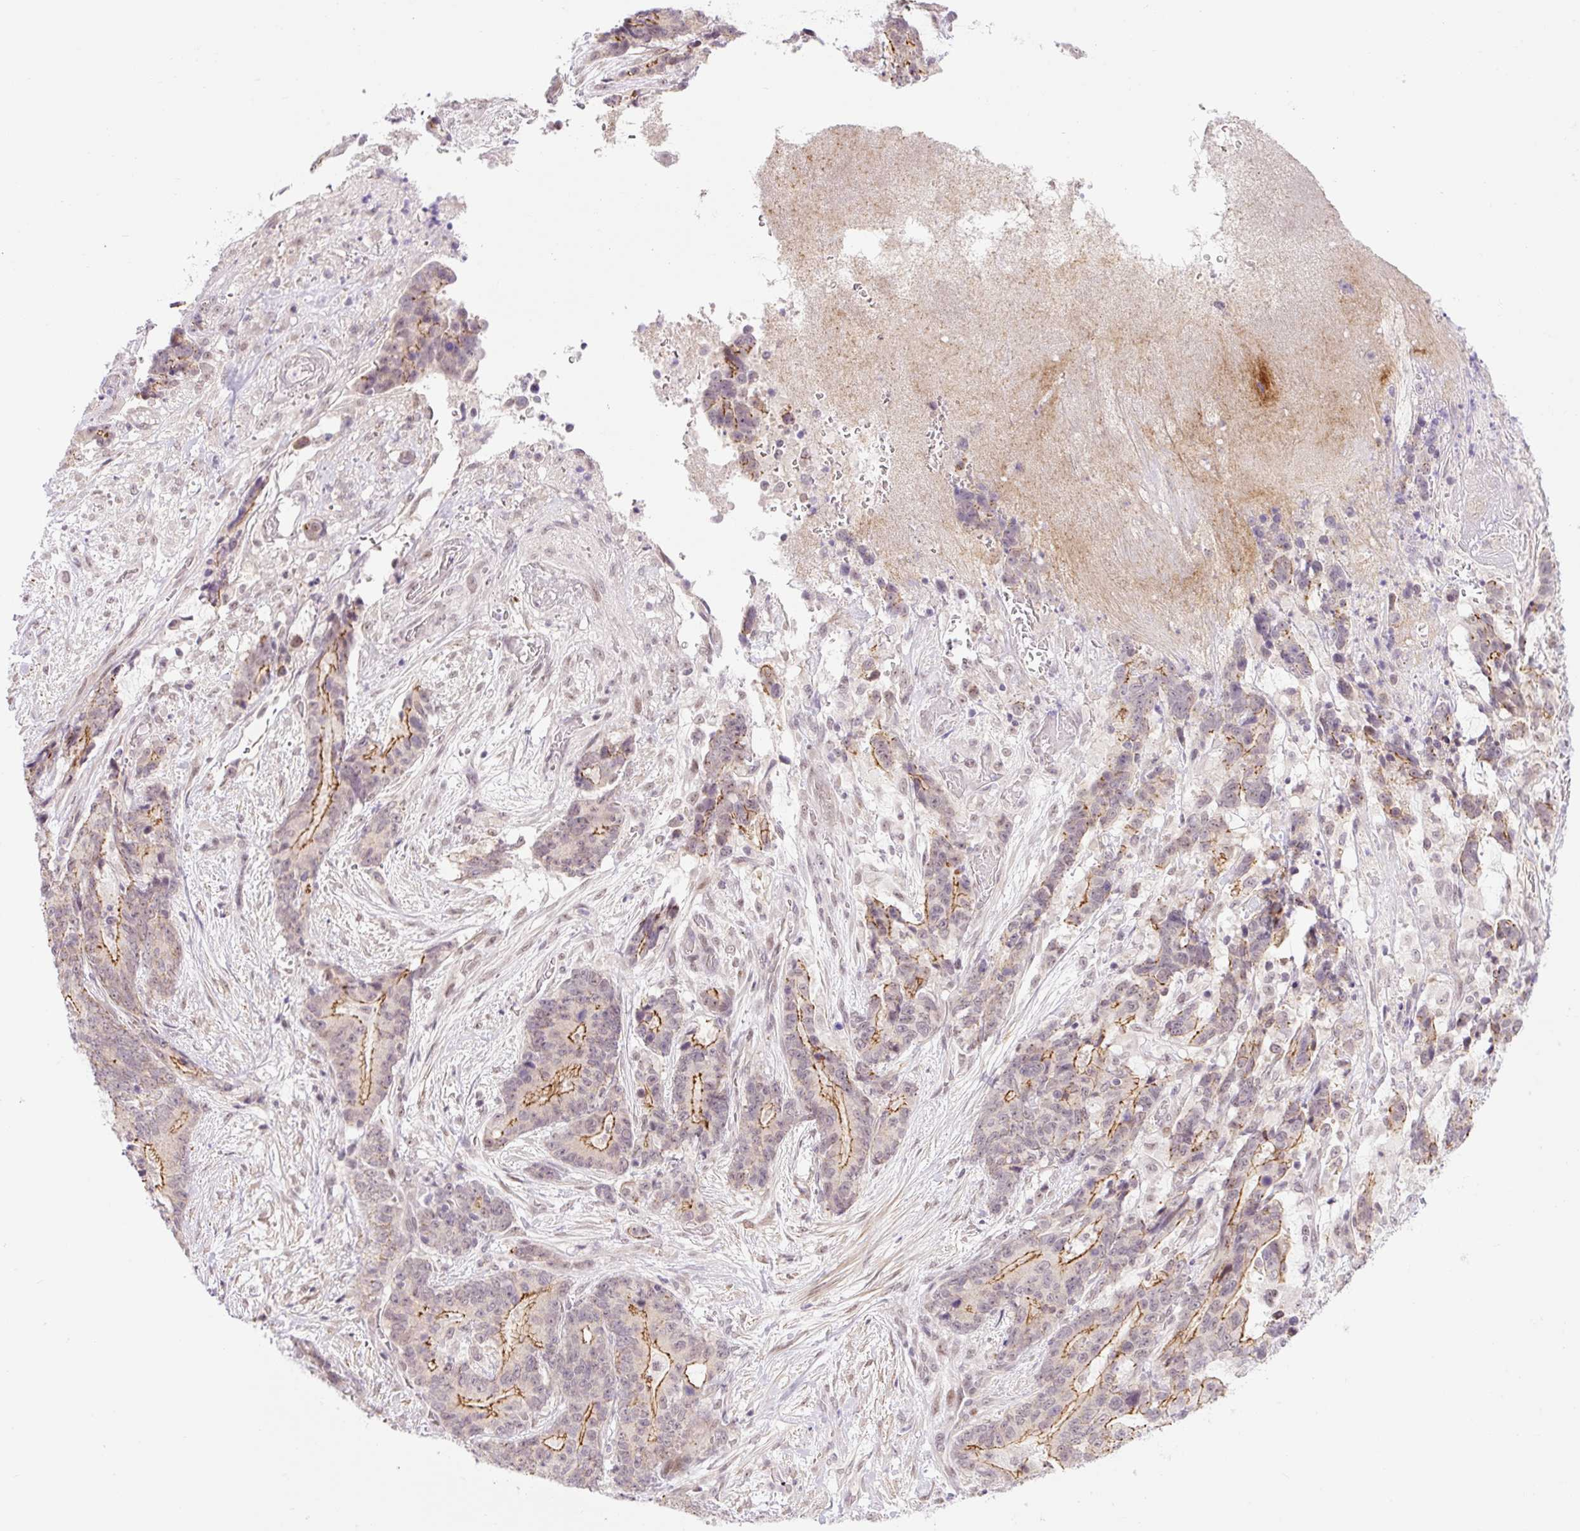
{"staining": {"intensity": "strong", "quantity": "25%-75%", "location": "cytoplasmic/membranous"}, "tissue": "stomach cancer", "cell_type": "Tumor cells", "image_type": "cancer", "snomed": [{"axis": "morphology", "description": "Normal tissue, NOS"}, {"axis": "morphology", "description": "Adenocarcinoma, NOS"}, {"axis": "topography", "description": "Stomach"}], "caption": "Strong cytoplasmic/membranous positivity is appreciated in about 25%-75% of tumor cells in stomach cancer (adenocarcinoma).", "gene": "ICE1", "patient": {"sex": "female", "age": 64}}